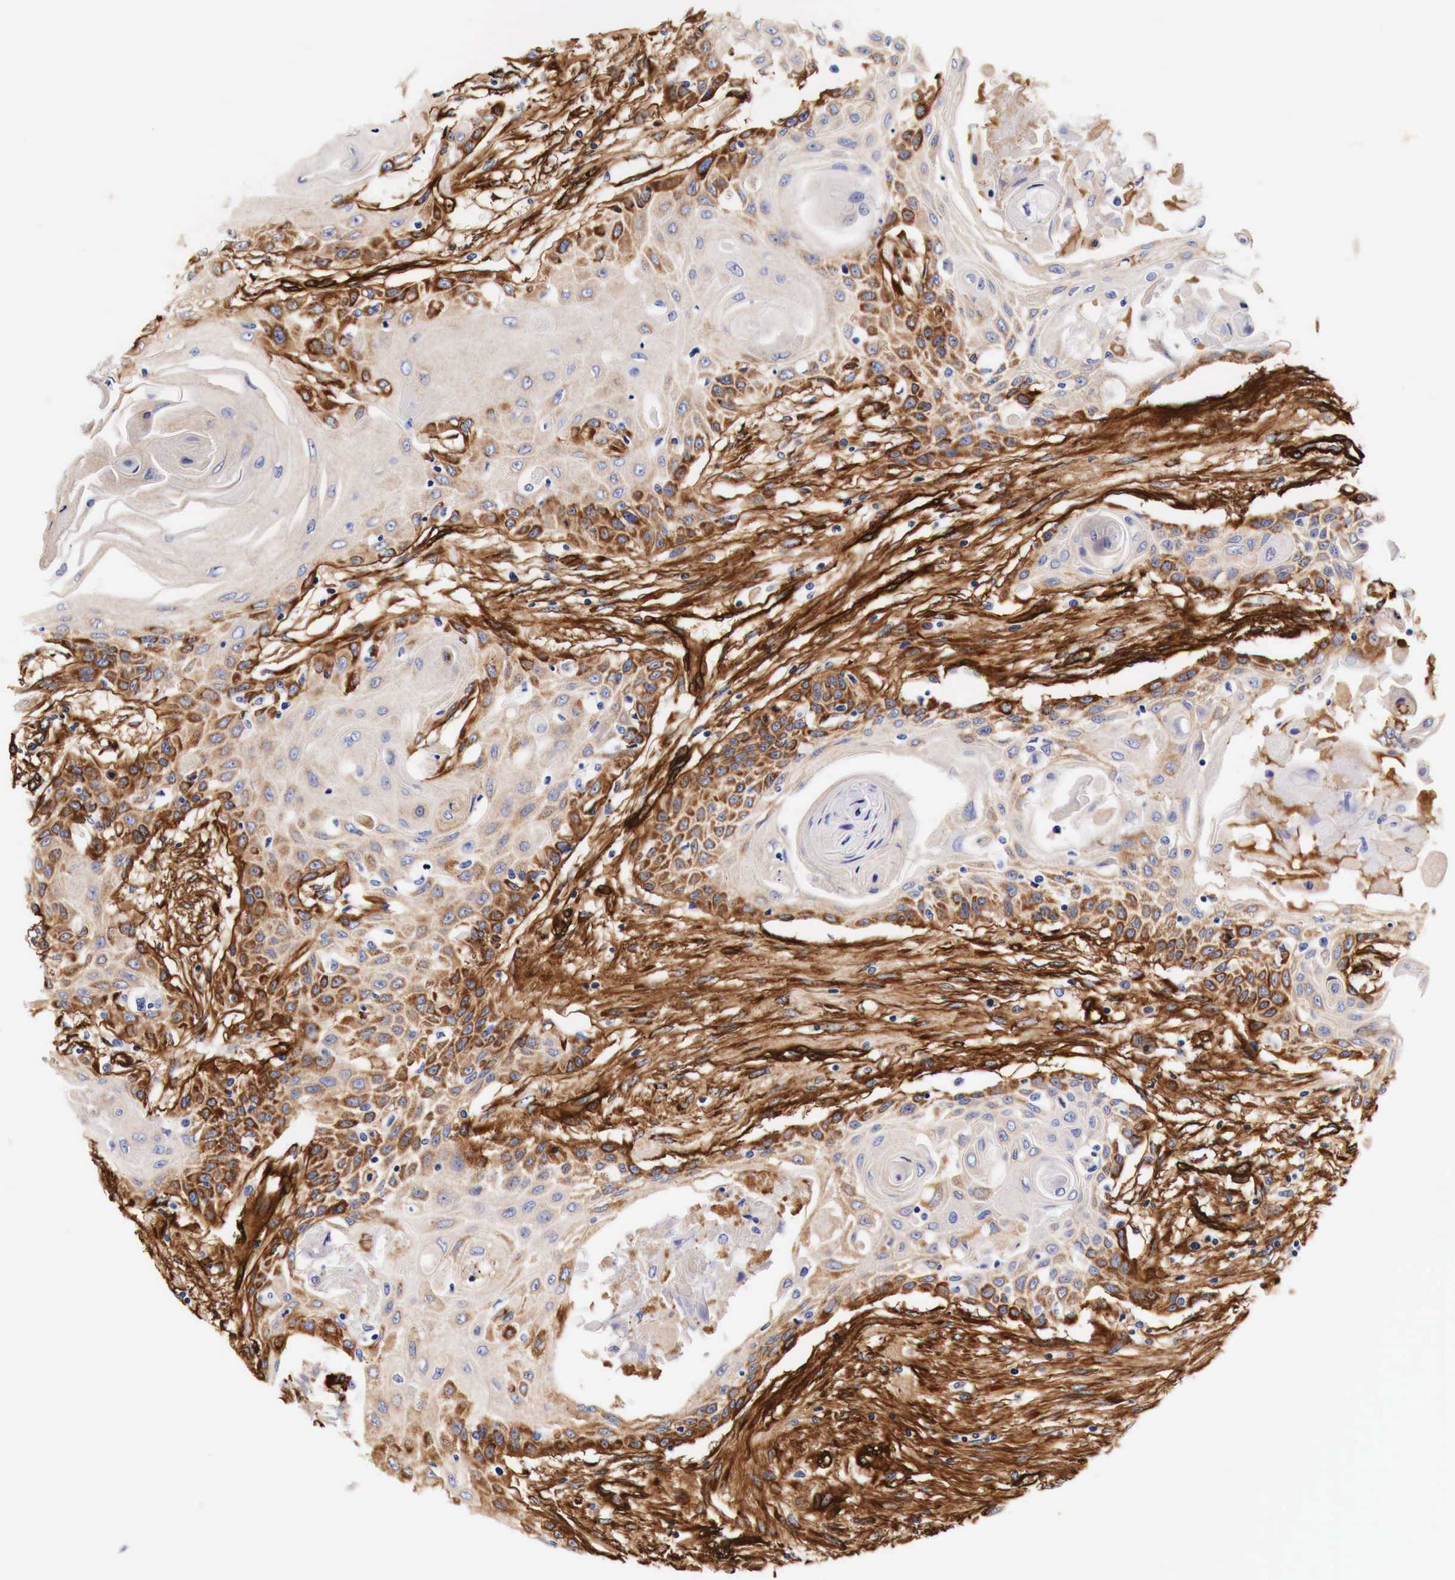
{"staining": {"intensity": "weak", "quantity": "<25%", "location": "cytoplasmic/membranous"}, "tissue": "head and neck cancer", "cell_type": "Tumor cells", "image_type": "cancer", "snomed": [{"axis": "morphology", "description": "Squamous cell carcinoma, NOS"}, {"axis": "morphology", "description": "Squamous cell carcinoma, metastatic, NOS"}, {"axis": "topography", "description": "Lymph node"}, {"axis": "topography", "description": "Salivary gland"}, {"axis": "topography", "description": "Head-Neck"}], "caption": "The IHC micrograph has no significant positivity in tumor cells of head and neck cancer tissue.", "gene": "LAMB2", "patient": {"sex": "female", "age": 74}}